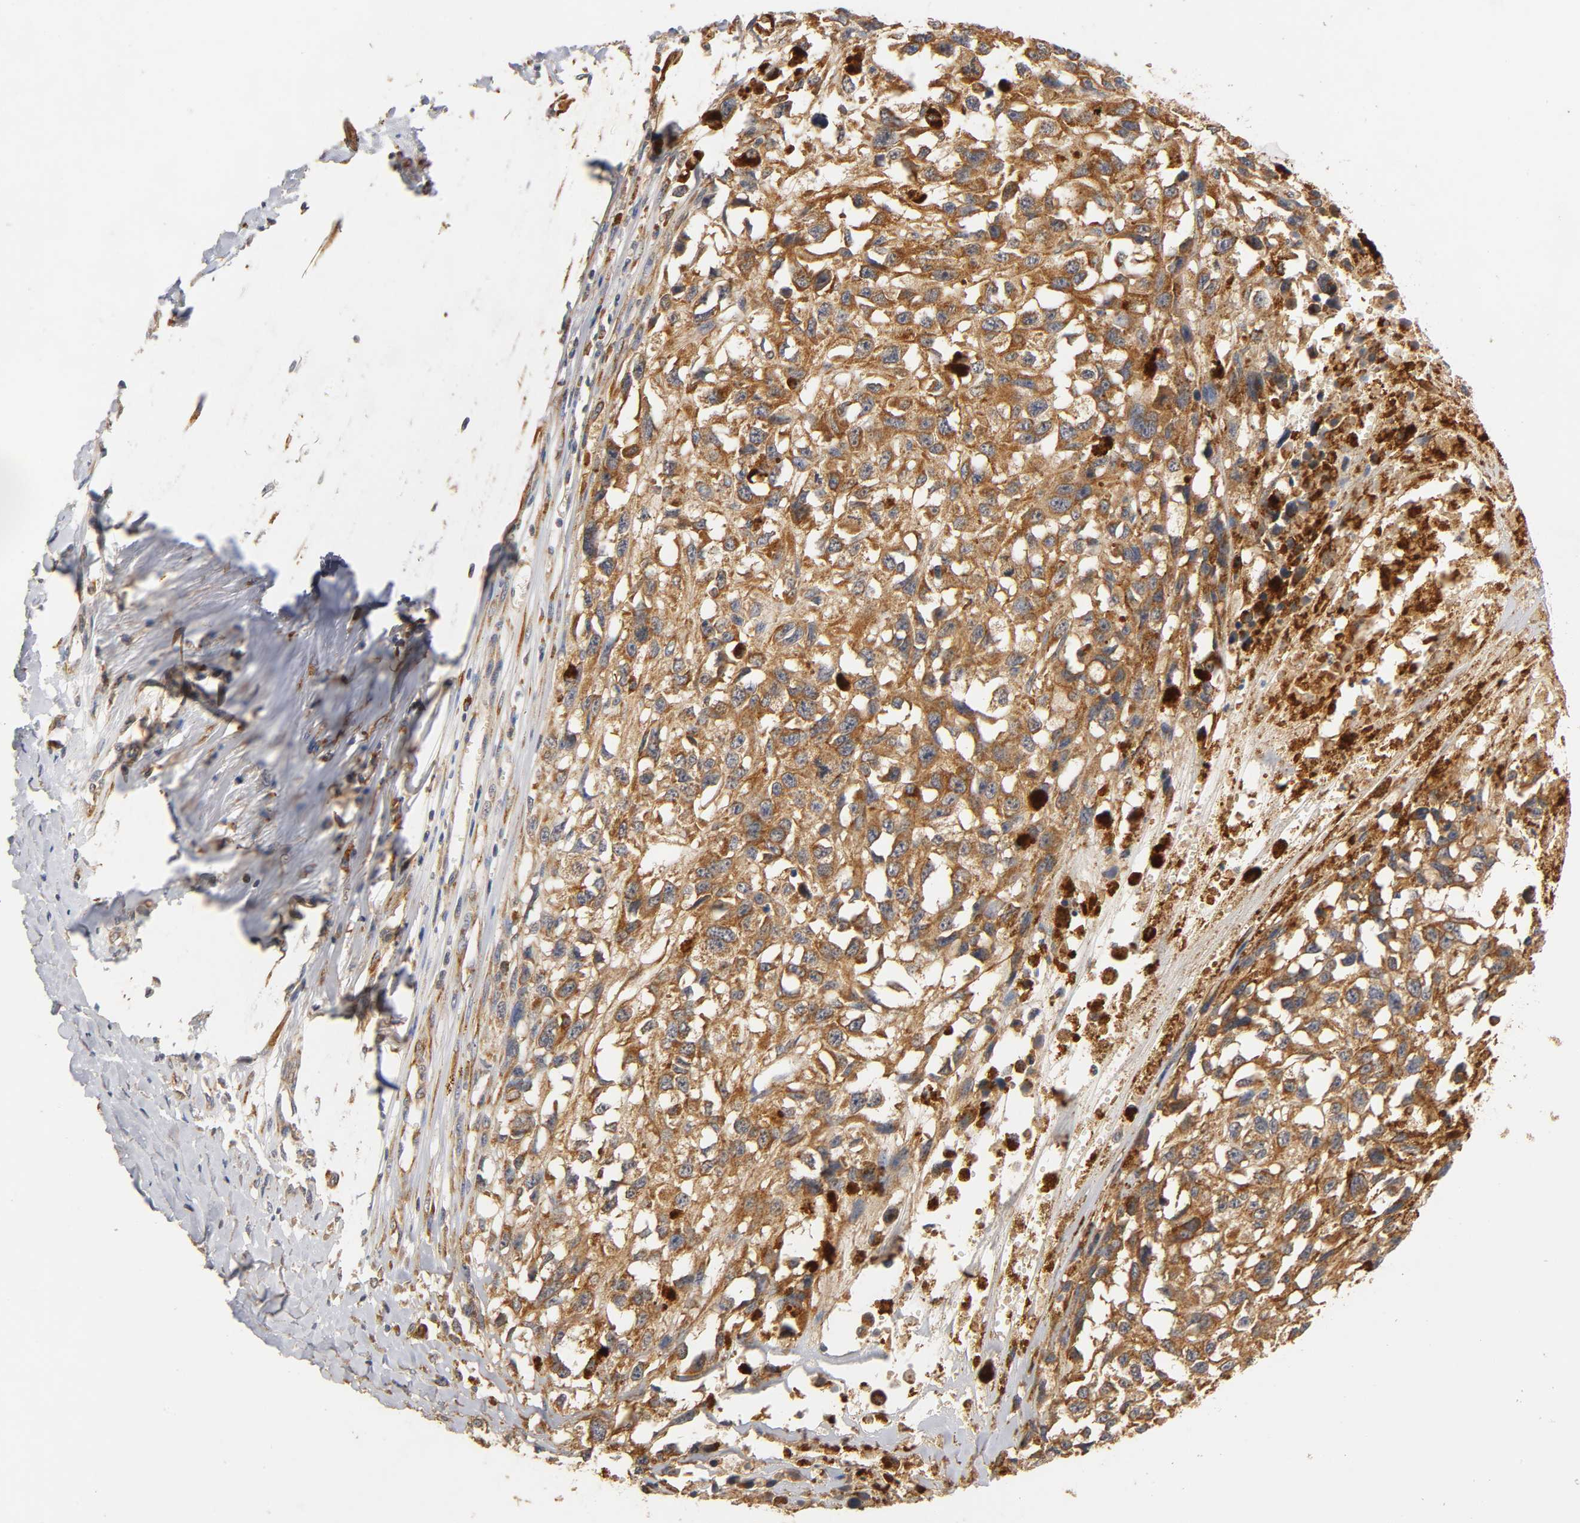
{"staining": {"intensity": "strong", "quantity": ">75%", "location": "cytoplasmic/membranous"}, "tissue": "melanoma", "cell_type": "Tumor cells", "image_type": "cancer", "snomed": [{"axis": "morphology", "description": "Malignant melanoma, Metastatic site"}, {"axis": "topography", "description": "Lymph node"}], "caption": "Protein expression analysis of malignant melanoma (metastatic site) exhibits strong cytoplasmic/membranous staining in about >75% of tumor cells. (DAB (3,3'-diaminobenzidine) IHC, brown staining for protein, blue staining for nuclei).", "gene": "SCAP", "patient": {"sex": "male", "age": 59}}